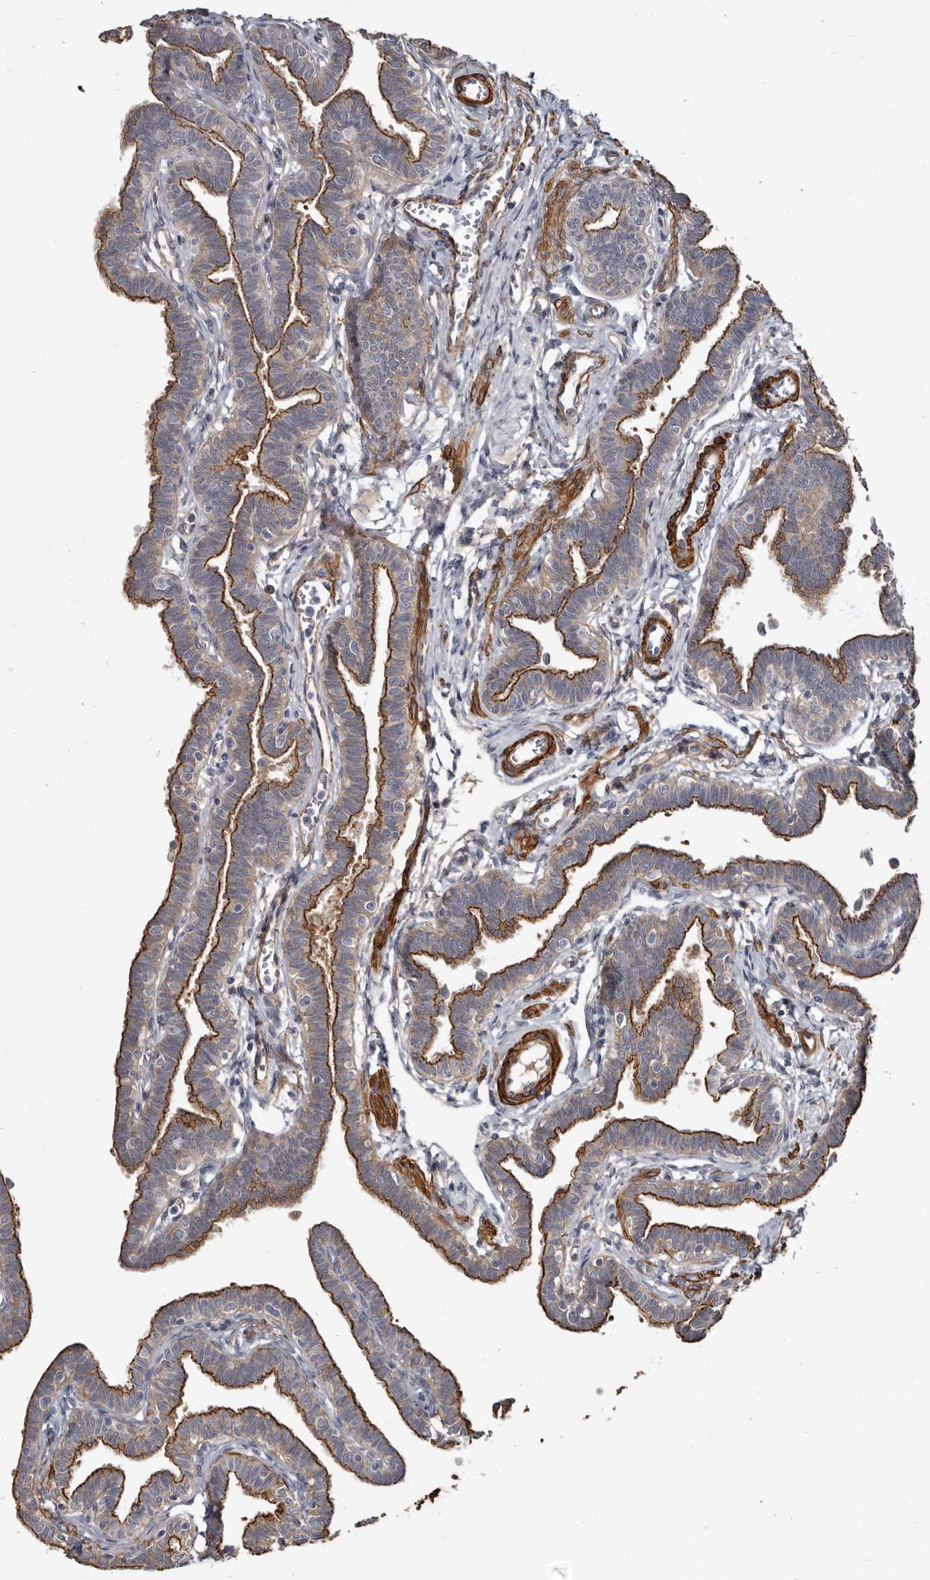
{"staining": {"intensity": "strong", "quantity": "25%-75%", "location": "cytoplasmic/membranous"}, "tissue": "fallopian tube", "cell_type": "Glandular cells", "image_type": "normal", "snomed": [{"axis": "morphology", "description": "Normal tissue, NOS"}, {"axis": "topography", "description": "Fallopian tube"}, {"axis": "topography", "description": "Ovary"}], "caption": "This photomicrograph displays immunohistochemistry (IHC) staining of unremarkable fallopian tube, with high strong cytoplasmic/membranous positivity in about 25%-75% of glandular cells.", "gene": "CGN", "patient": {"sex": "female", "age": 23}}